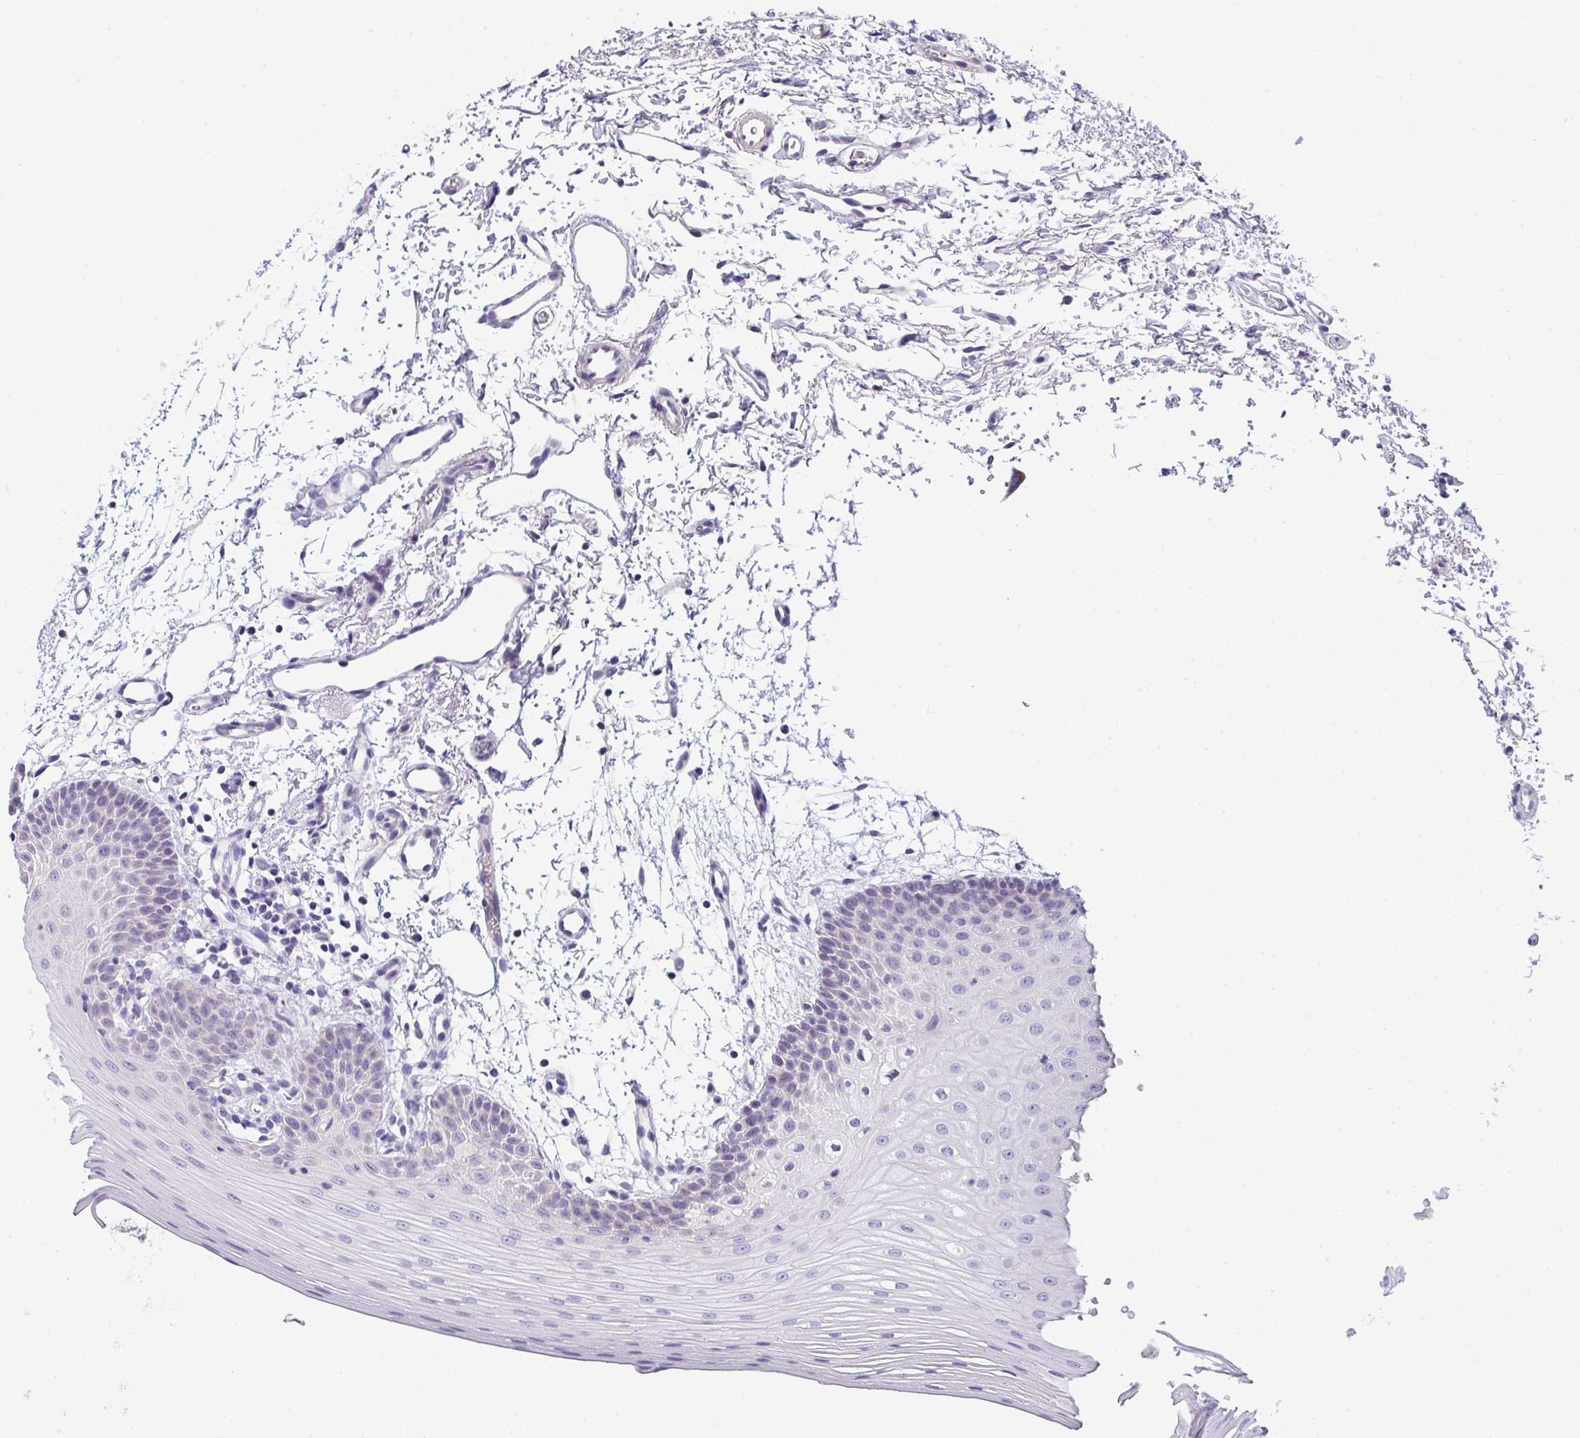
{"staining": {"intensity": "negative", "quantity": "none", "location": "none"}, "tissue": "oral mucosa", "cell_type": "Squamous epithelial cells", "image_type": "normal", "snomed": [{"axis": "morphology", "description": "Normal tissue, NOS"}, {"axis": "topography", "description": "Oral tissue"}], "caption": "This is an immunohistochemistry photomicrograph of unremarkable oral mucosa. There is no expression in squamous epithelial cells.", "gene": "CACNA1S", "patient": {"sex": "female", "age": 81}}